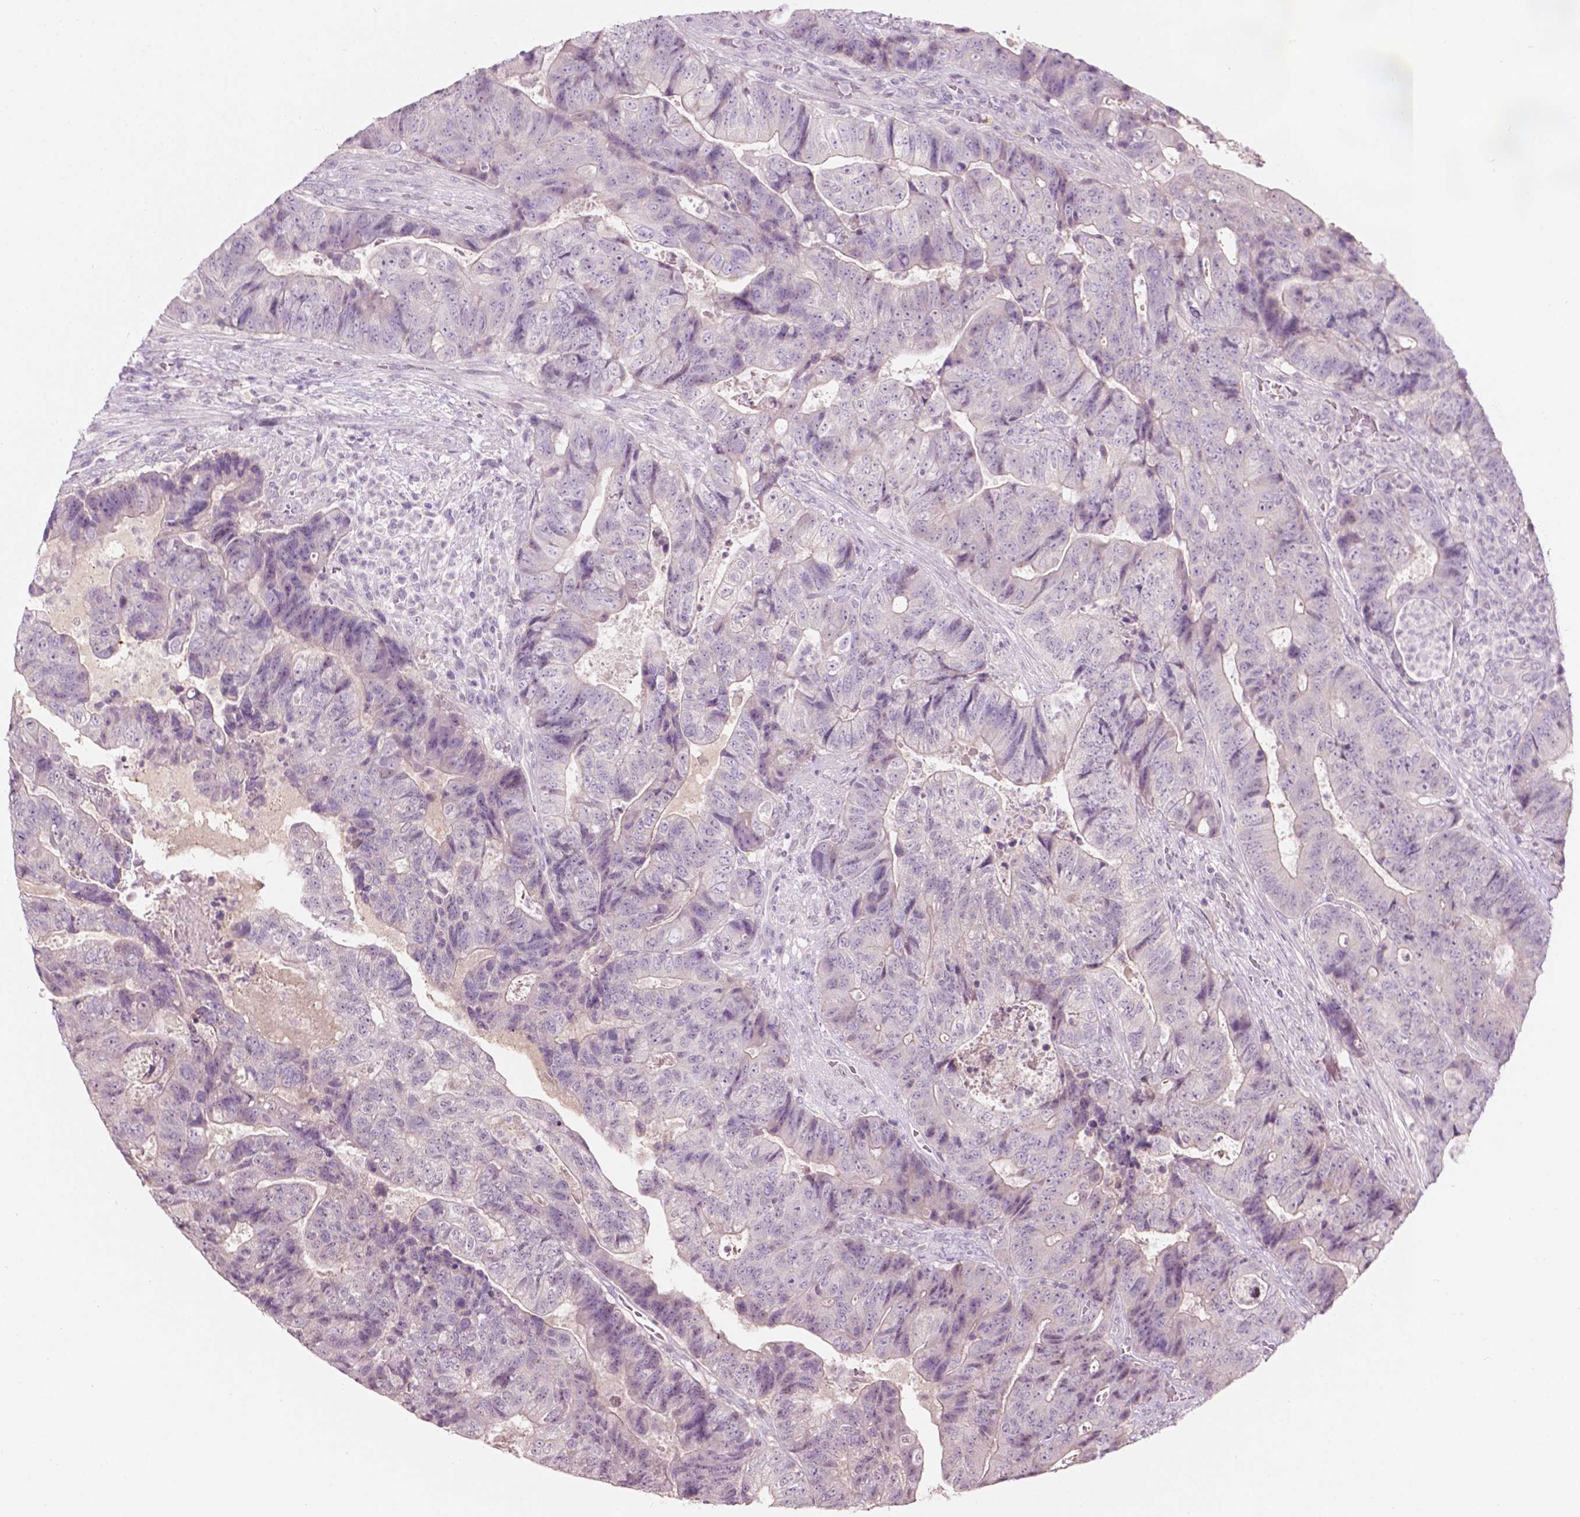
{"staining": {"intensity": "negative", "quantity": "none", "location": "none"}, "tissue": "colorectal cancer", "cell_type": "Tumor cells", "image_type": "cancer", "snomed": [{"axis": "morphology", "description": "Normal tissue, NOS"}, {"axis": "morphology", "description": "Adenocarcinoma, NOS"}, {"axis": "topography", "description": "Colon"}], "caption": "DAB (3,3'-diaminobenzidine) immunohistochemical staining of colorectal adenocarcinoma demonstrates no significant expression in tumor cells.", "gene": "TM6SF2", "patient": {"sex": "female", "age": 48}}